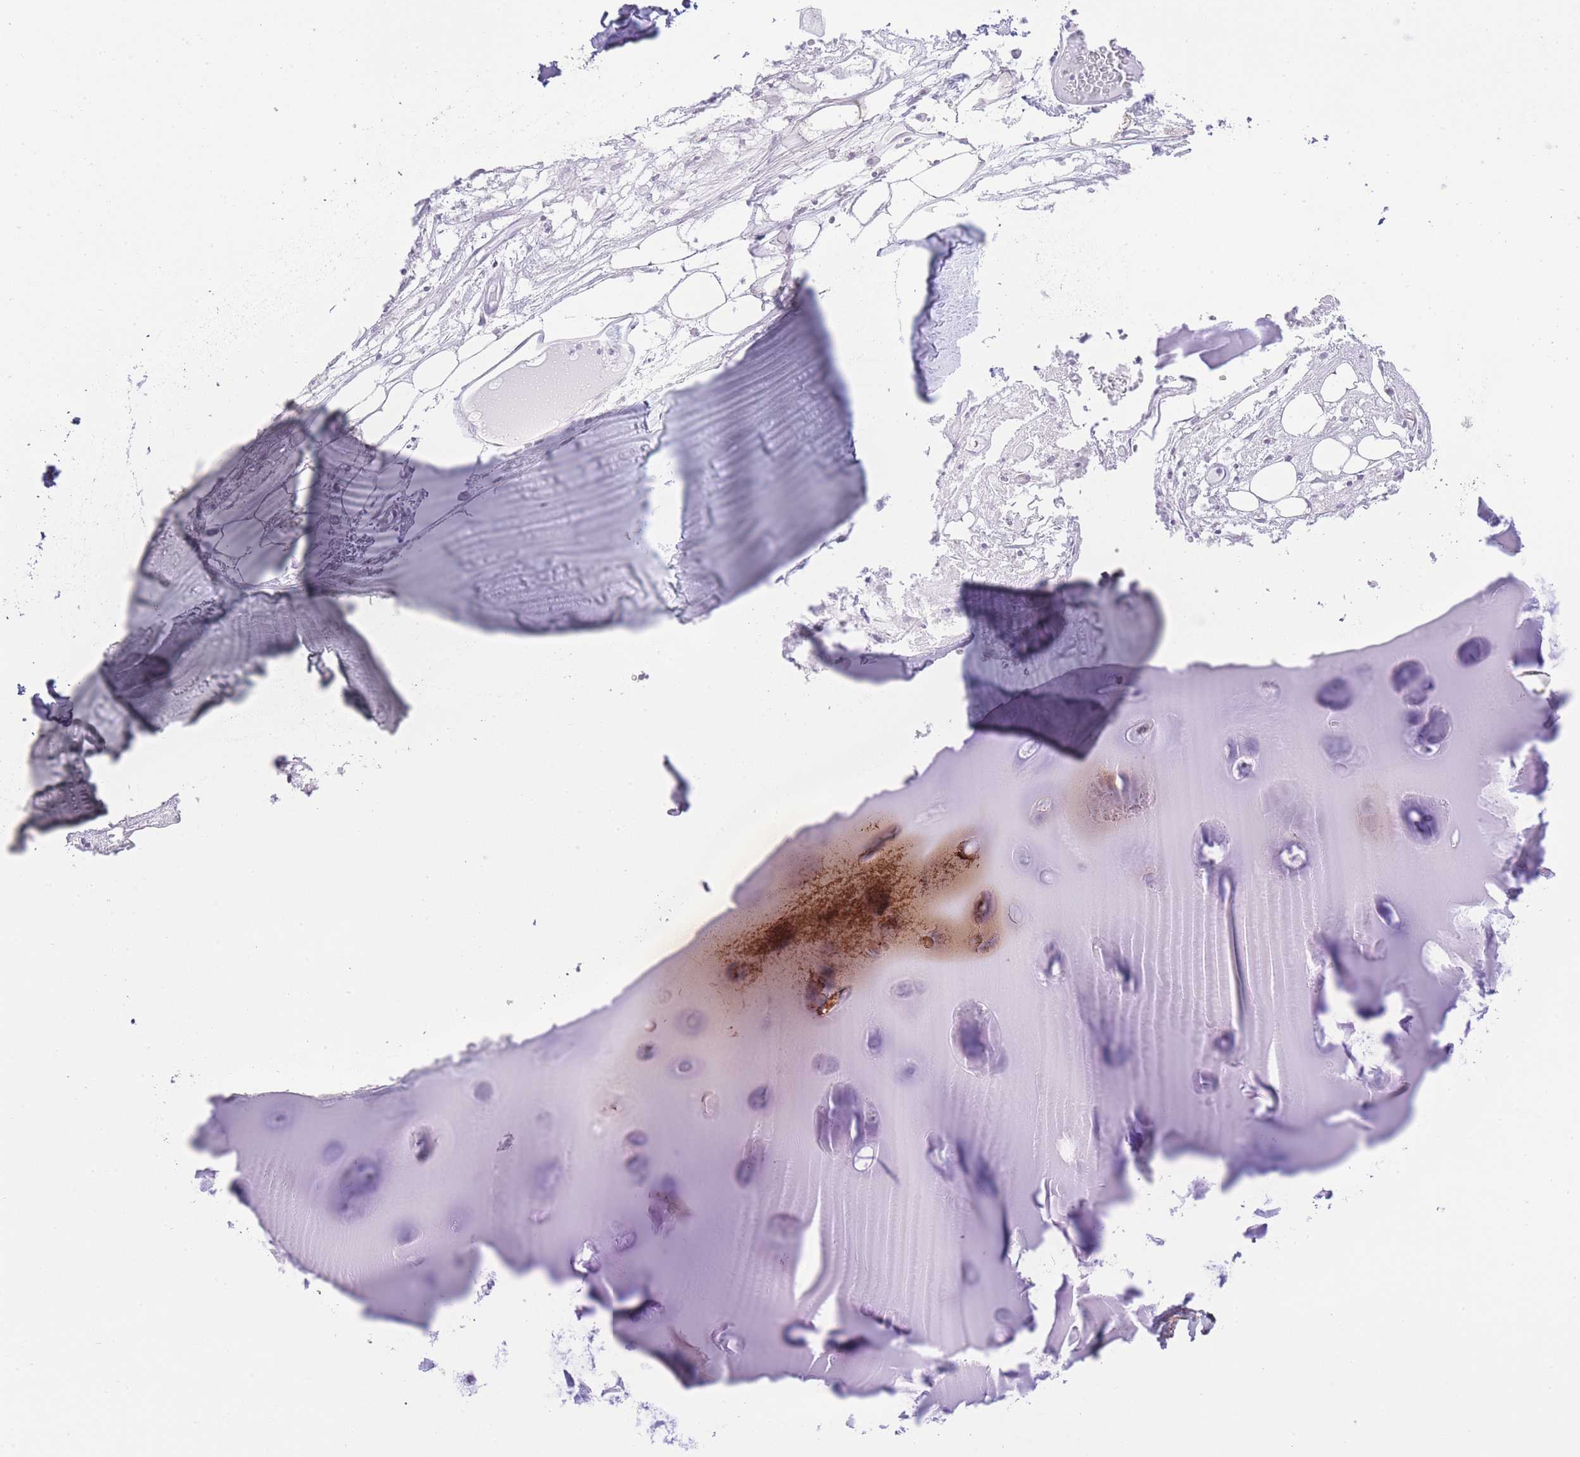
{"staining": {"intensity": "negative", "quantity": "none", "location": "none"}, "tissue": "adipose tissue", "cell_type": "Adipocytes", "image_type": "normal", "snomed": [{"axis": "morphology", "description": "Normal tissue, NOS"}, {"axis": "topography", "description": "Cartilage tissue"}], "caption": "Immunohistochemistry of unremarkable adipose tissue reveals no staining in adipocytes.", "gene": "ST3GAL3", "patient": {"sex": "male", "age": 57}}